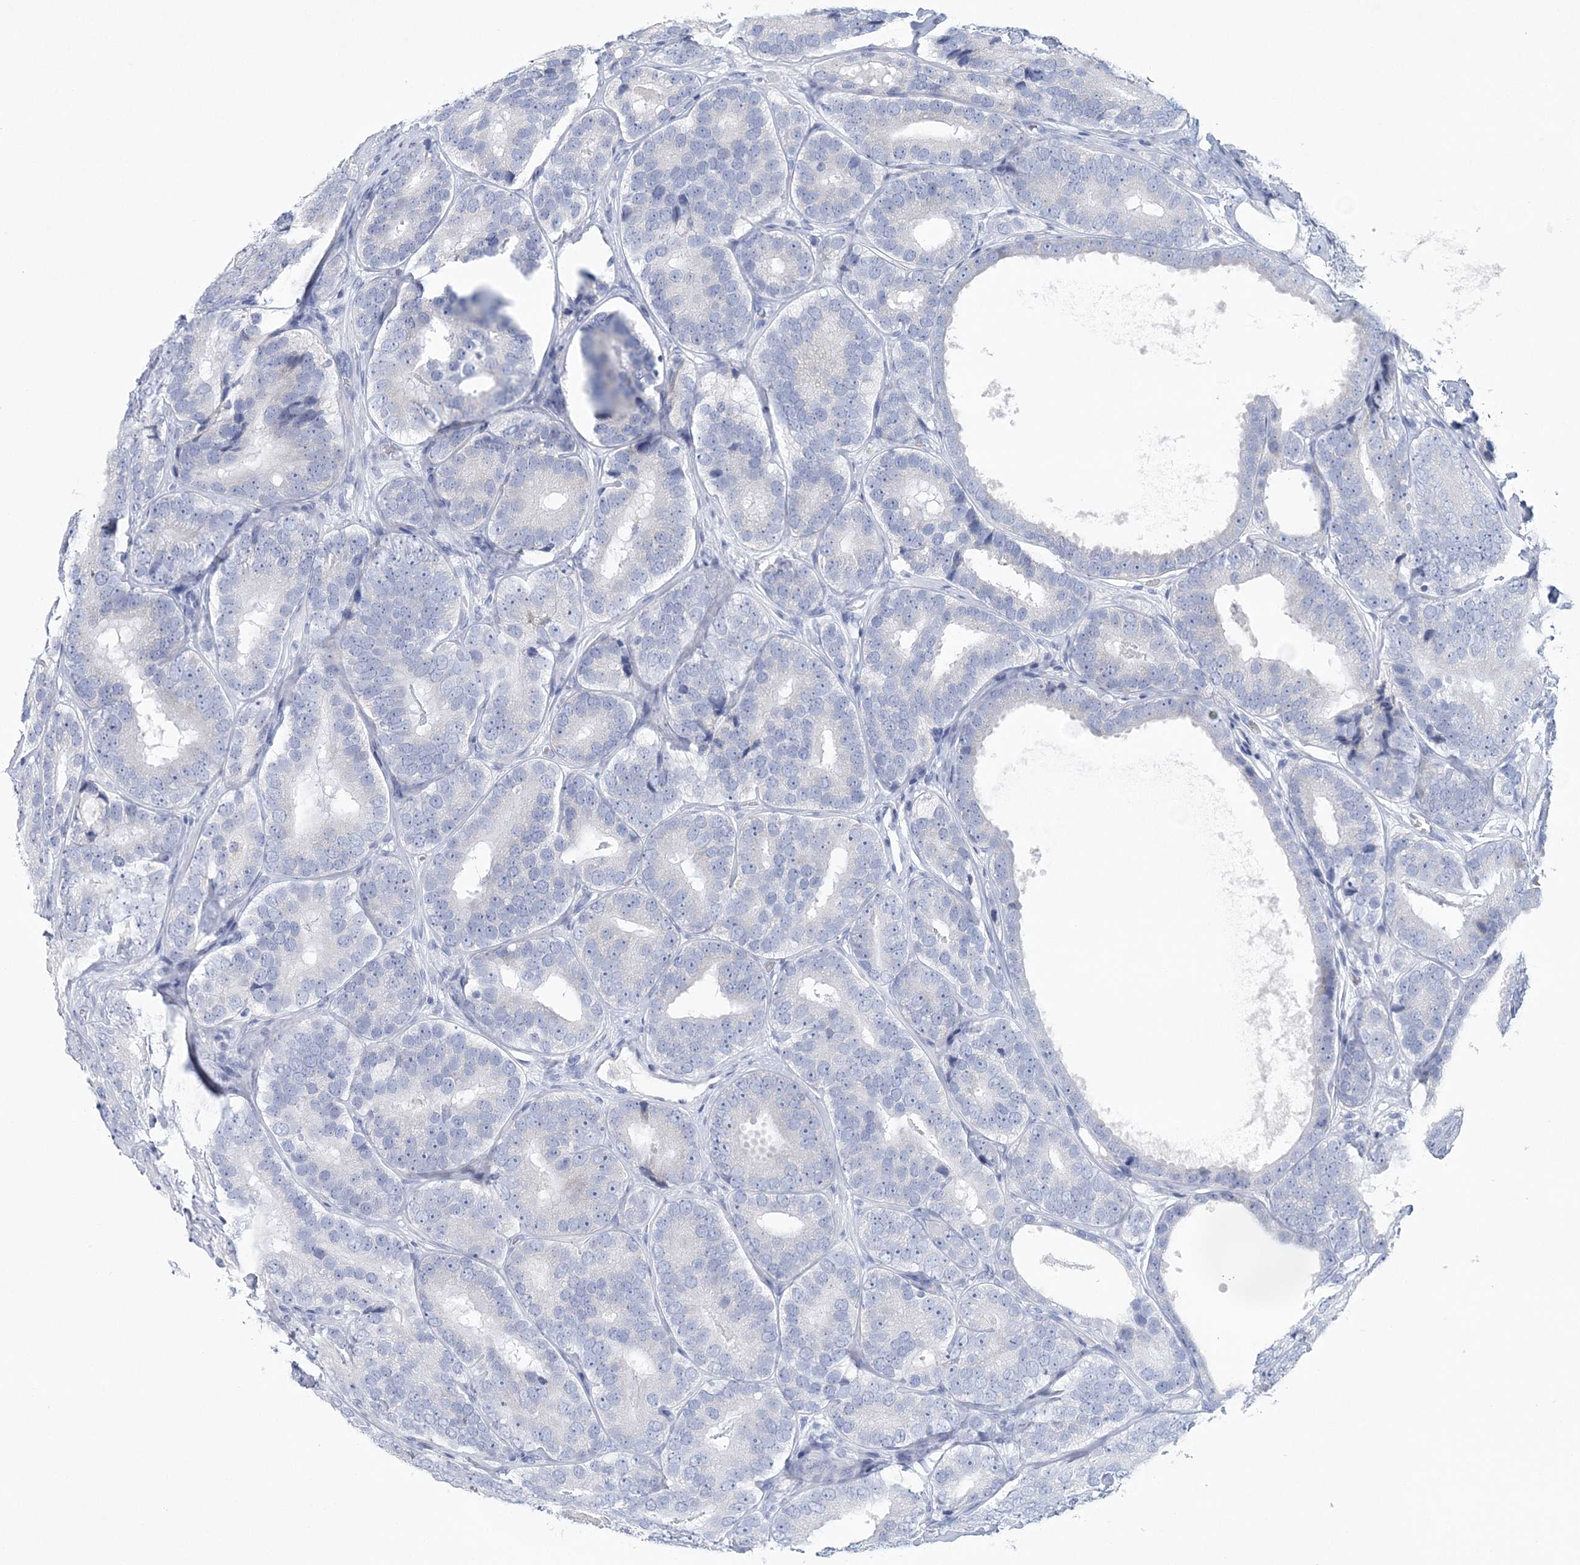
{"staining": {"intensity": "negative", "quantity": "none", "location": "none"}, "tissue": "prostate cancer", "cell_type": "Tumor cells", "image_type": "cancer", "snomed": [{"axis": "morphology", "description": "Adenocarcinoma, High grade"}, {"axis": "topography", "description": "Prostate"}], "caption": "Immunohistochemical staining of prostate high-grade adenocarcinoma reveals no significant expression in tumor cells. (Stains: DAB (3,3'-diaminobenzidine) IHC with hematoxylin counter stain, Microscopy: brightfield microscopy at high magnification).", "gene": "NIPAL1", "patient": {"sex": "male", "age": 56}}